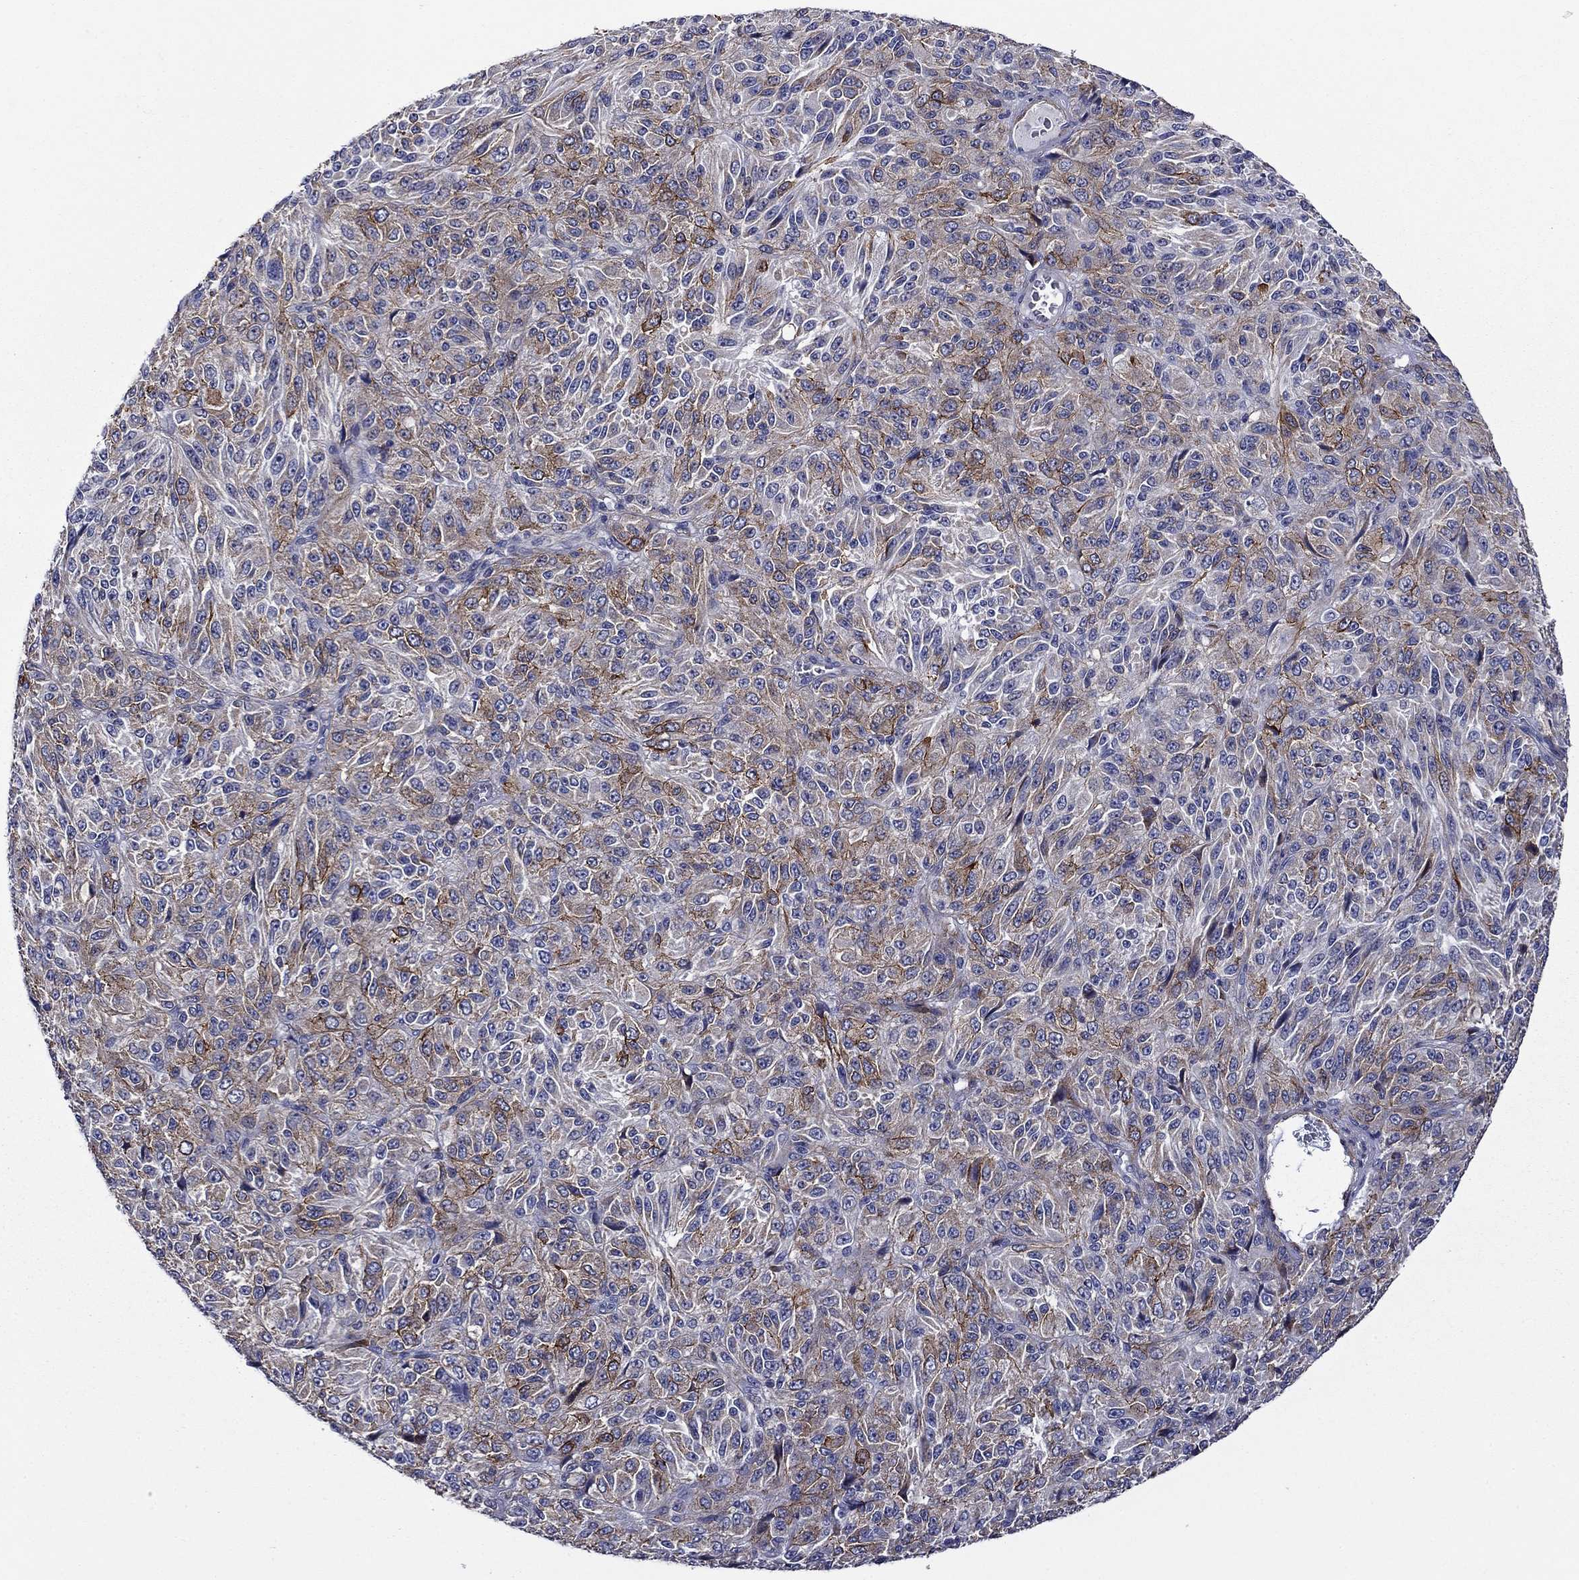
{"staining": {"intensity": "strong", "quantity": "<25%", "location": "cytoplasmic/membranous"}, "tissue": "melanoma", "cell_type": "Tumor cells", "image_type": "cancer", "snomed": [{"axis": "morphology", "description": "Malignant melanoma, Metastatic site"}, {"axis": "topography", "description": "Brain"}], "caption": "An image of human malignant melanoma (metastatic site) stained for a protein reveals strong cytoplasmic/membranous brown staining in tumor cells. (brown staining indicates protein expression, while blue staining denotes nuclei).", "gene": "LMO7", "patient": {"sex": "female", "age": 56}}